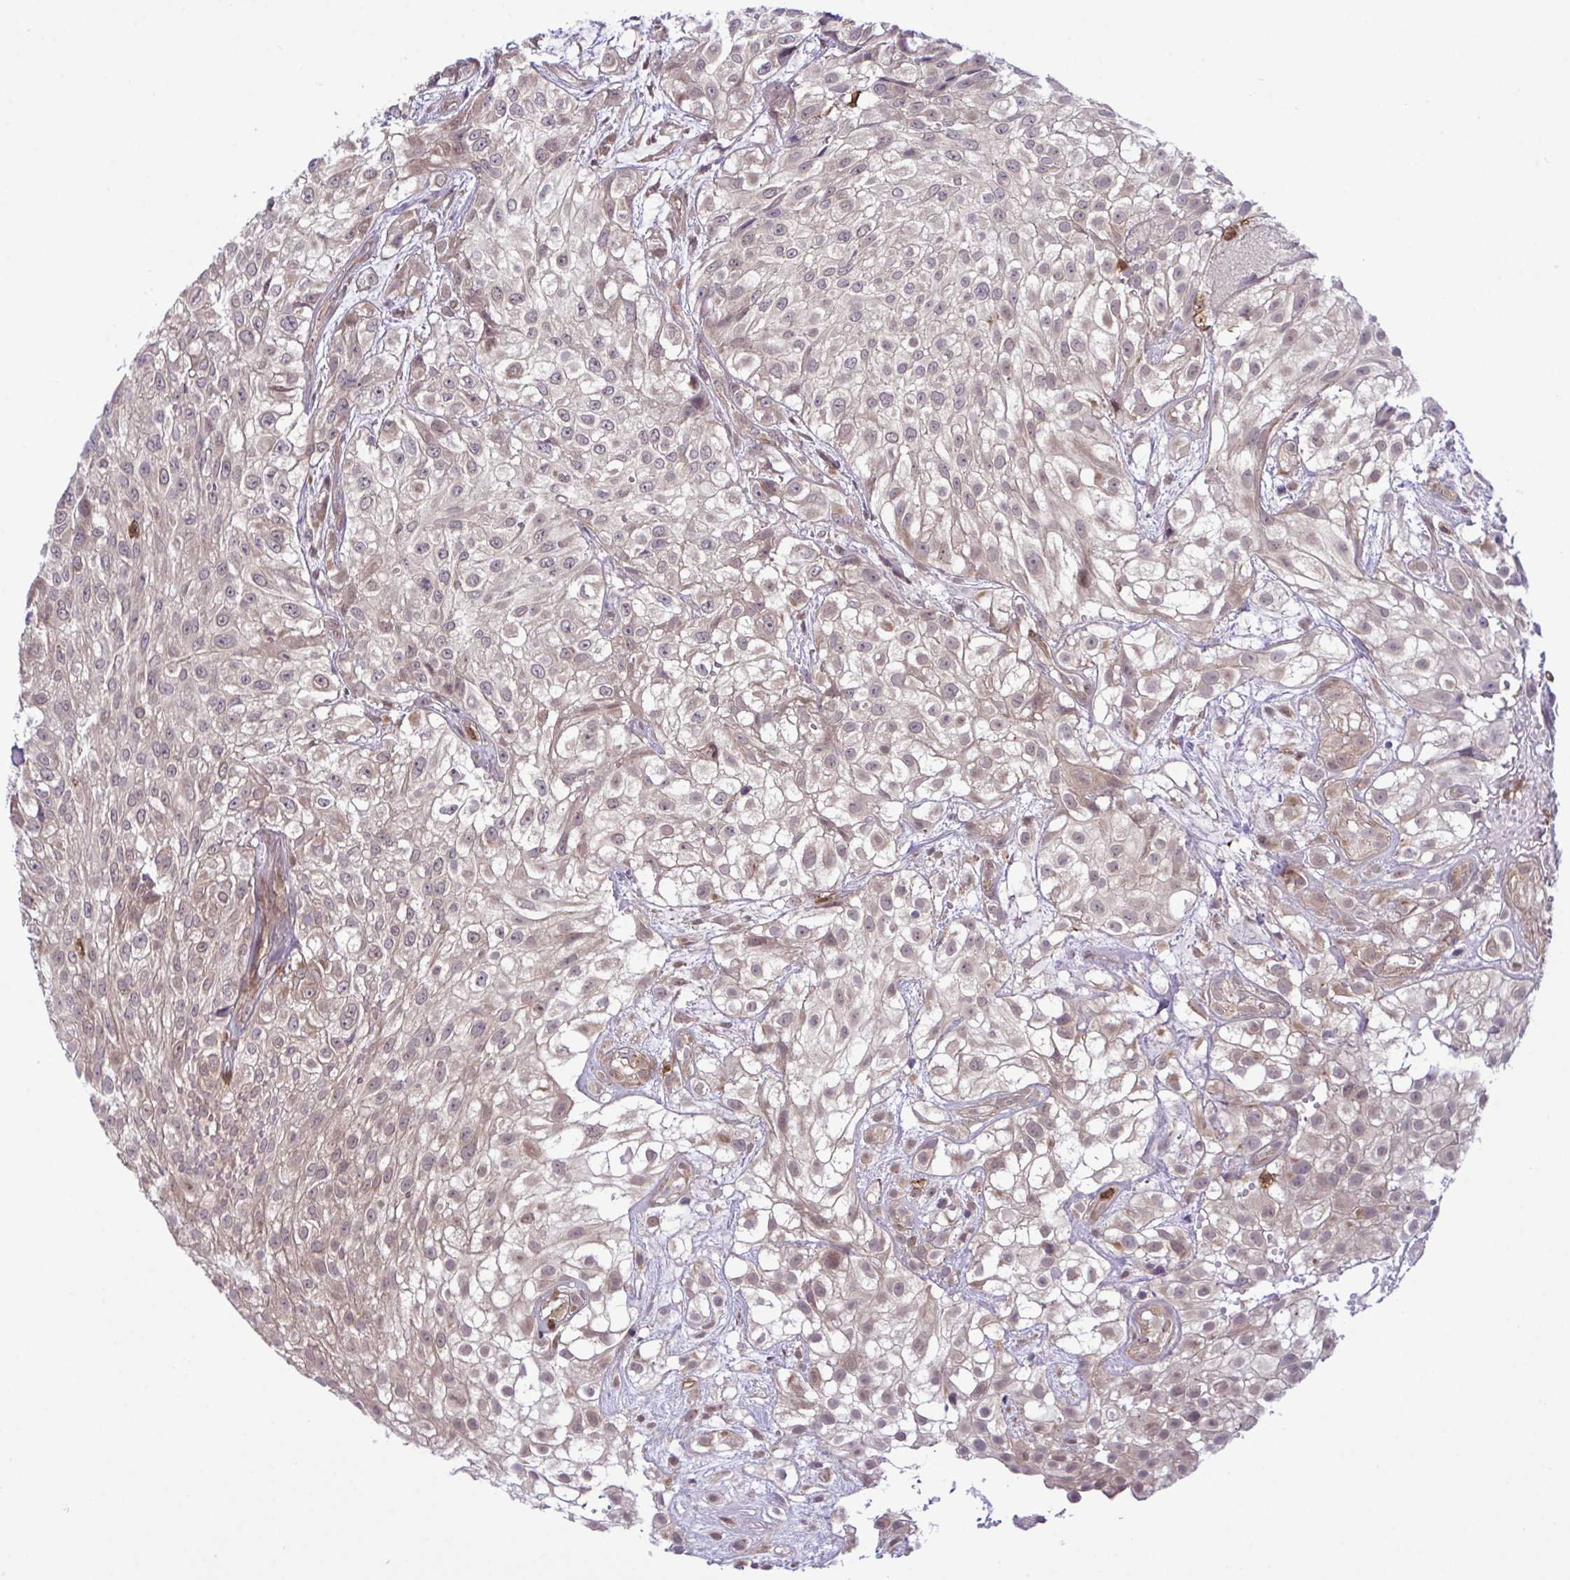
{"staining": {"intensity": "moderate", "quantity": ">75%", "location": "cytoplasmic/membranous,nuclear"}, "tissue": "urothelial cancer", "cell_type": "Tumor cells", "image_type": "cancer", "snomed": [{"axis": "morphology", "description": "Urothelial carcinoma, High grade"}, {"axis": "topography", "description": "Urinary bladder"}], "caption": "A brown stain highlights moderate cytoplasmic/membranous and nuclear staining of a protein in urothelial carcinoma (high-grade) tumor cells.", "gene": "CMPK1", "patient": {"sex": "male", "age": 56}}